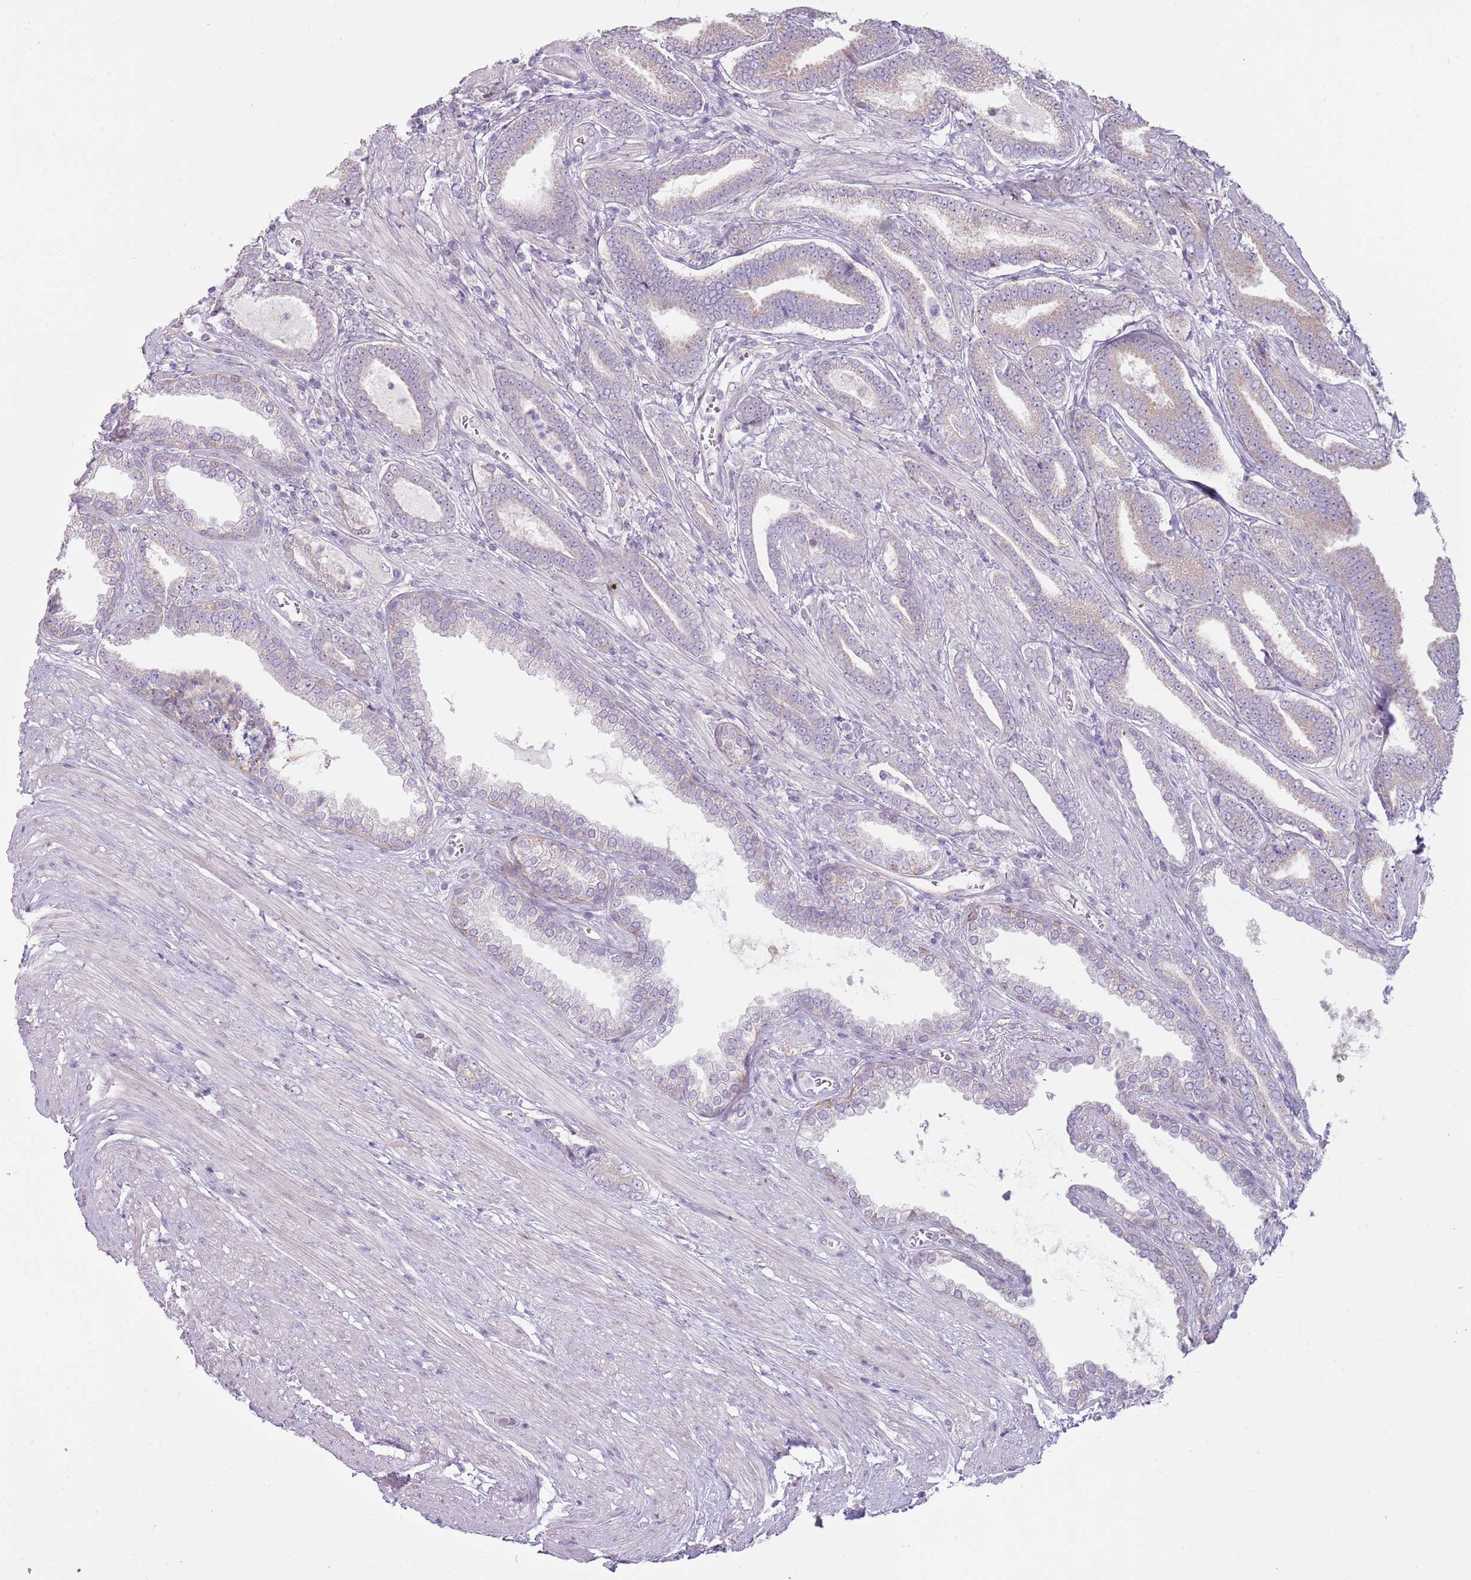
{"staining": {"intensity": "negative", "quantity": "none", "location": "none"}, "tissue": "prostate cancer", "cell_type": "Tumor cells", "image_type": "cancer", "snomed": [{"axis": "morphology", "description": "Adenocarcinoma, NOS"}, {"axis": "topography", "description": "Prostate and seminal vesicle, NOS"}], "caption": "There is no significant positivity in tumor cells of prostate adenocarcinoma.", "gene": "HSPA14", "patient": {"sex": "male", "age": 76}}